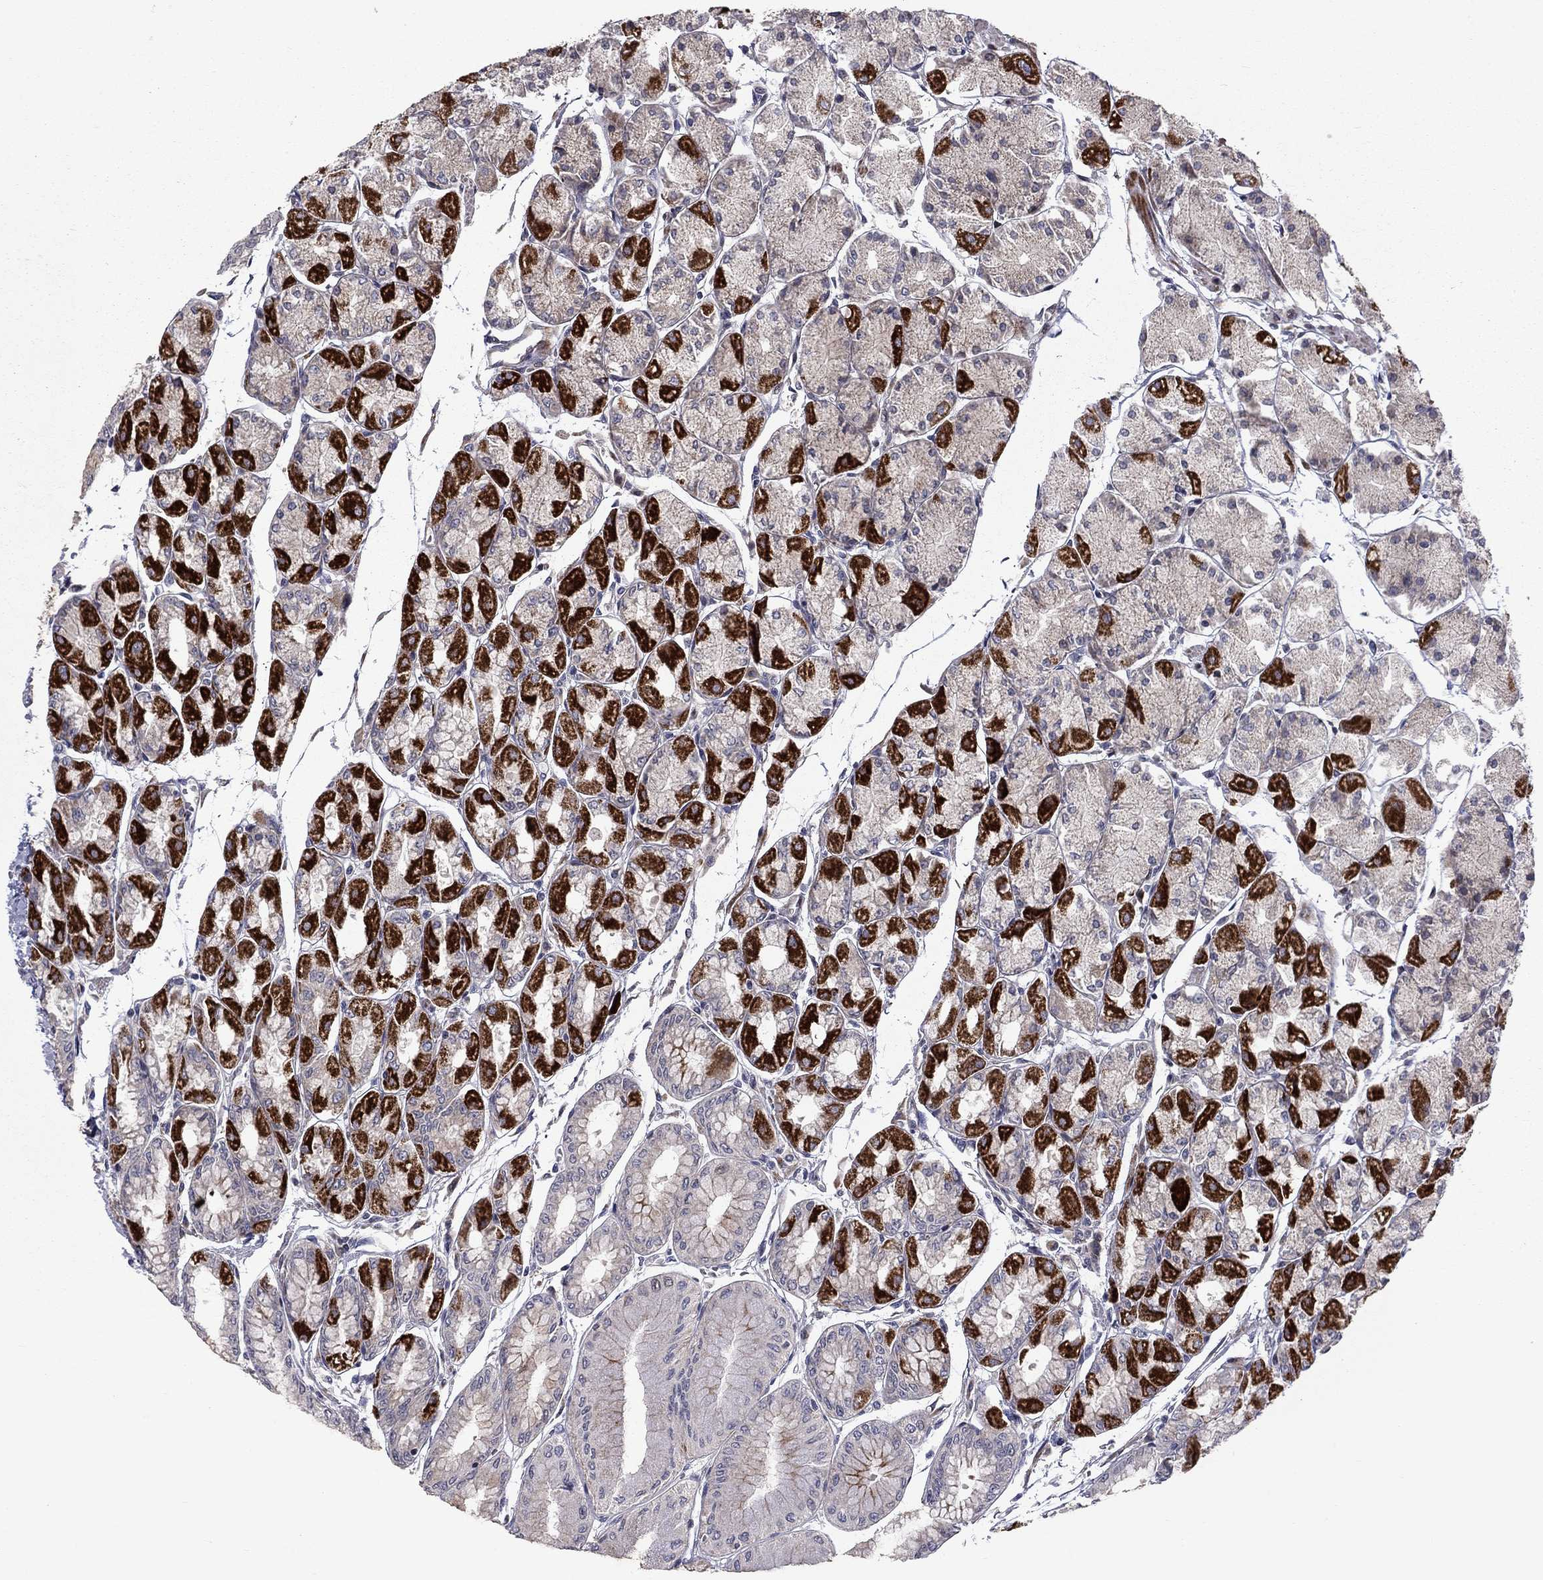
{"staining": {"intensity": "strong", "quantity": "<25%", "location": "cytoplasmic/membranous"}, "tissue": "stomach", "cell_type": "Glandular cells", "image_type": "normal", "snomed": [{"axis": "morphology", "description": "Normal tissue, NOS"}, {"axis": "topography", "description": "Stomach, upper"}], "caption": "This is a micrograph of immunohistochemistry (IHC) staining of benign stomach, which shows strong staining in the cytoplasmic/membranous of glandular cells.", "gene": "MIOS", "patient": {"sex": "male", "age": 60}}